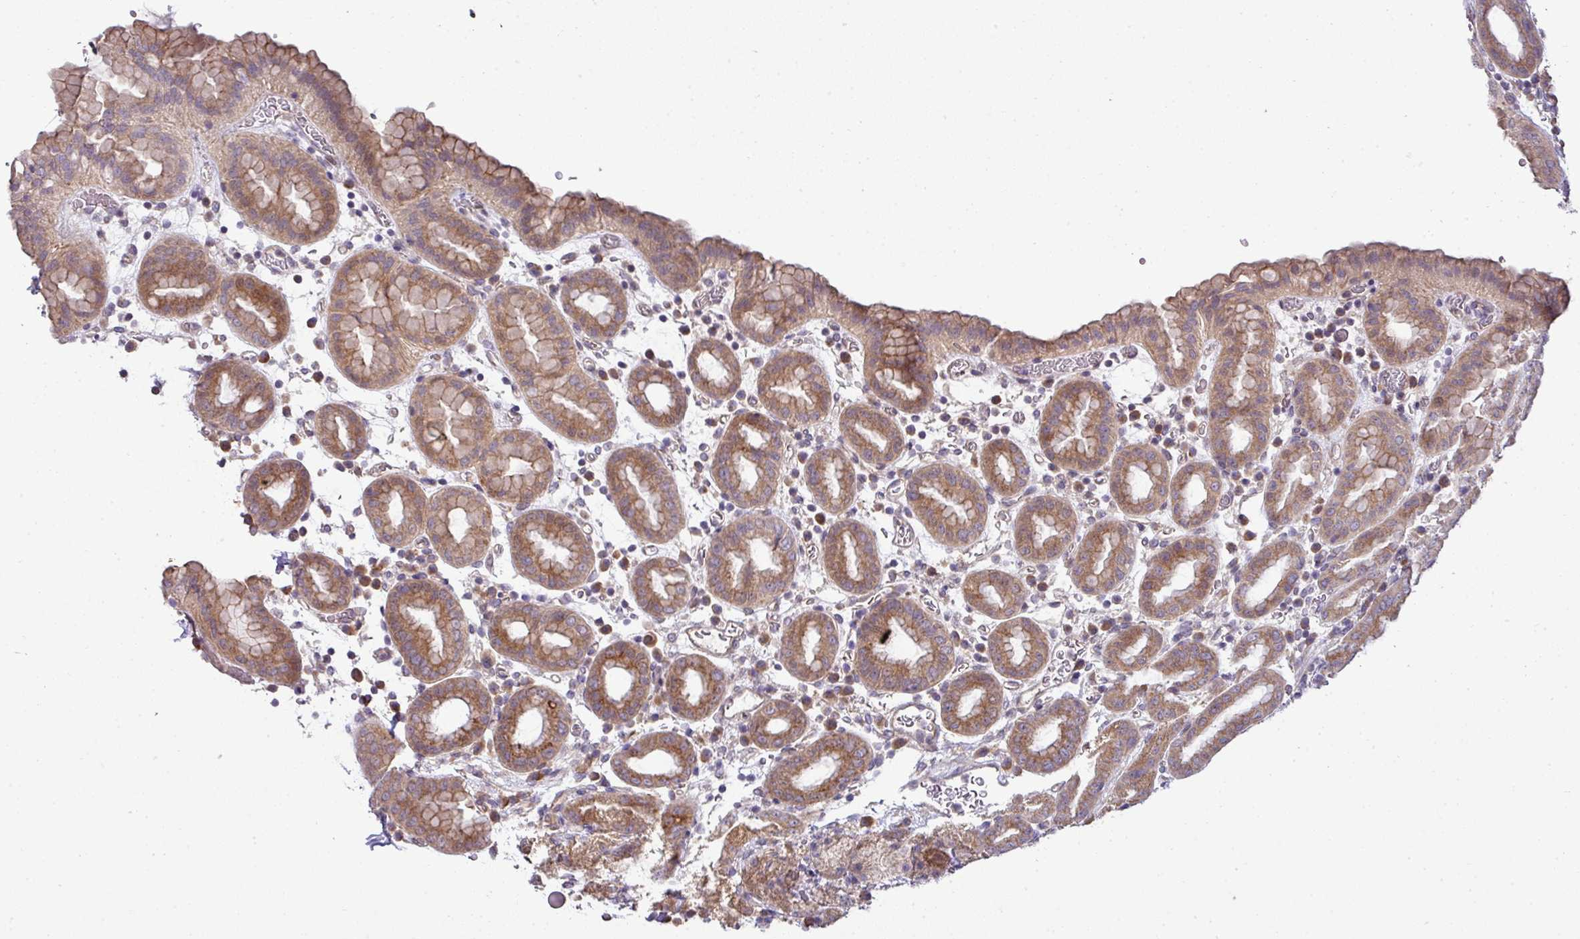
{"staining": {"intensity": "strong", "quantity": ">75%", "location": "cytoplasmic/membranous"}, "tissue": "stomach", "cell_type": "Glandular cells", "image_type": "normal", "snomed": [{"axis": "morphology", "description": "Normal tissue, NOS"}, {"axis": "topography", "description": "Stomach, upper"}, {"axis": "topography", "description": "Stomach, lower"}, {"axis": "topography", "description": "Small intestine"}], "caption": "Strong cytoplasmic/membranous positivity is appreciated in approximately >75% of glandular cells in unremarkable stomach.", "gene": "TIMMDC1", "patient": {"sex": "male", "age": 68}}